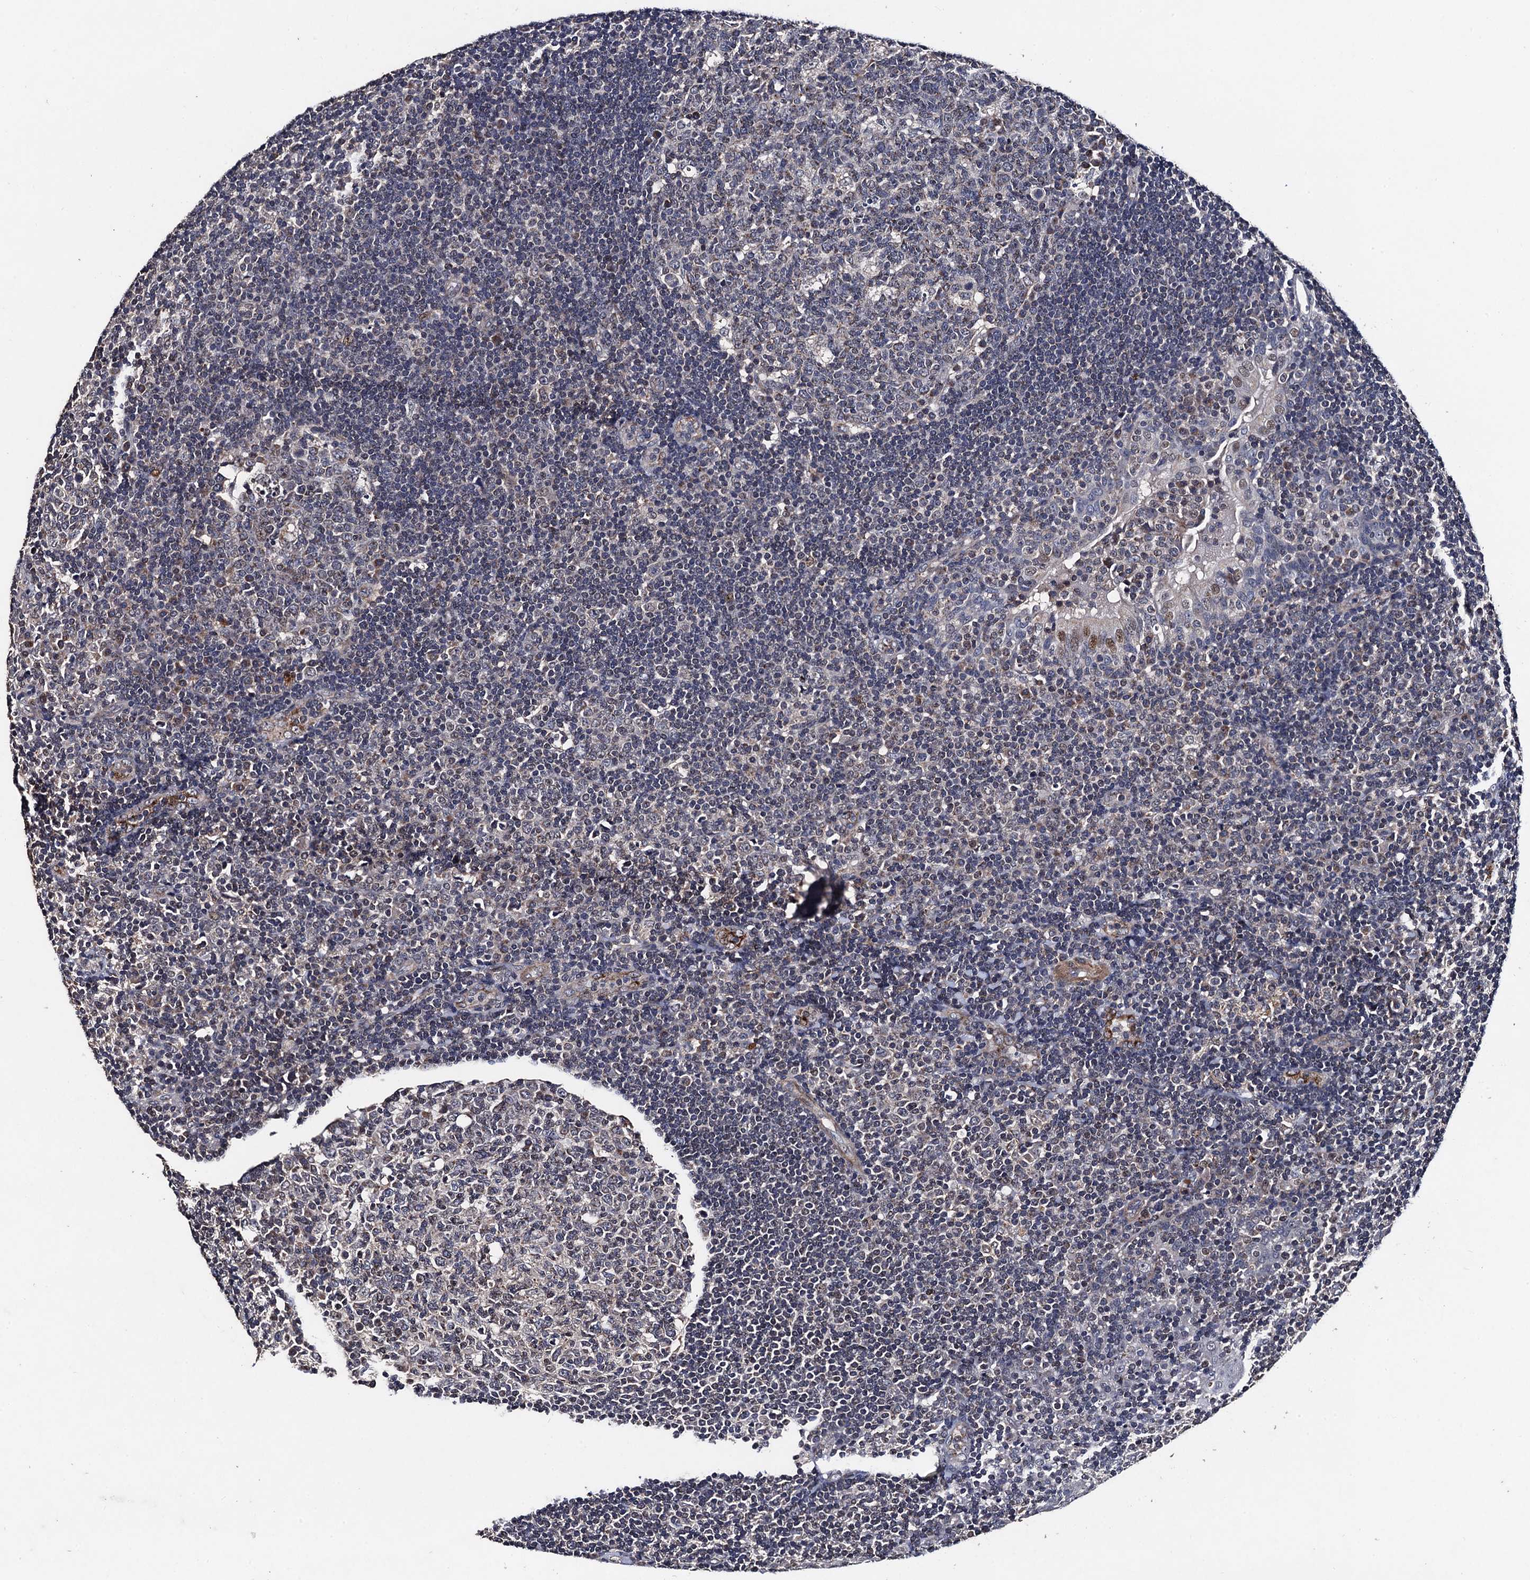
{"staining": {"intensity": "weak", "quantity": "<25%", "location": "nuclear"}, "tissue": "tonsil", "cell_type": "Germinal center cells", "image_type": "normal", "snomed": [{"axis": "morphology", "description": "Normal tissue, NOS"}, {"axis": "topography", "description": "Tonsil"}], "caption": "Germinal center cells show no significant protein staining in unremarkable tonsil.", "gene": "PPTC7", "patient": {"sex": "female", "age": 40}}